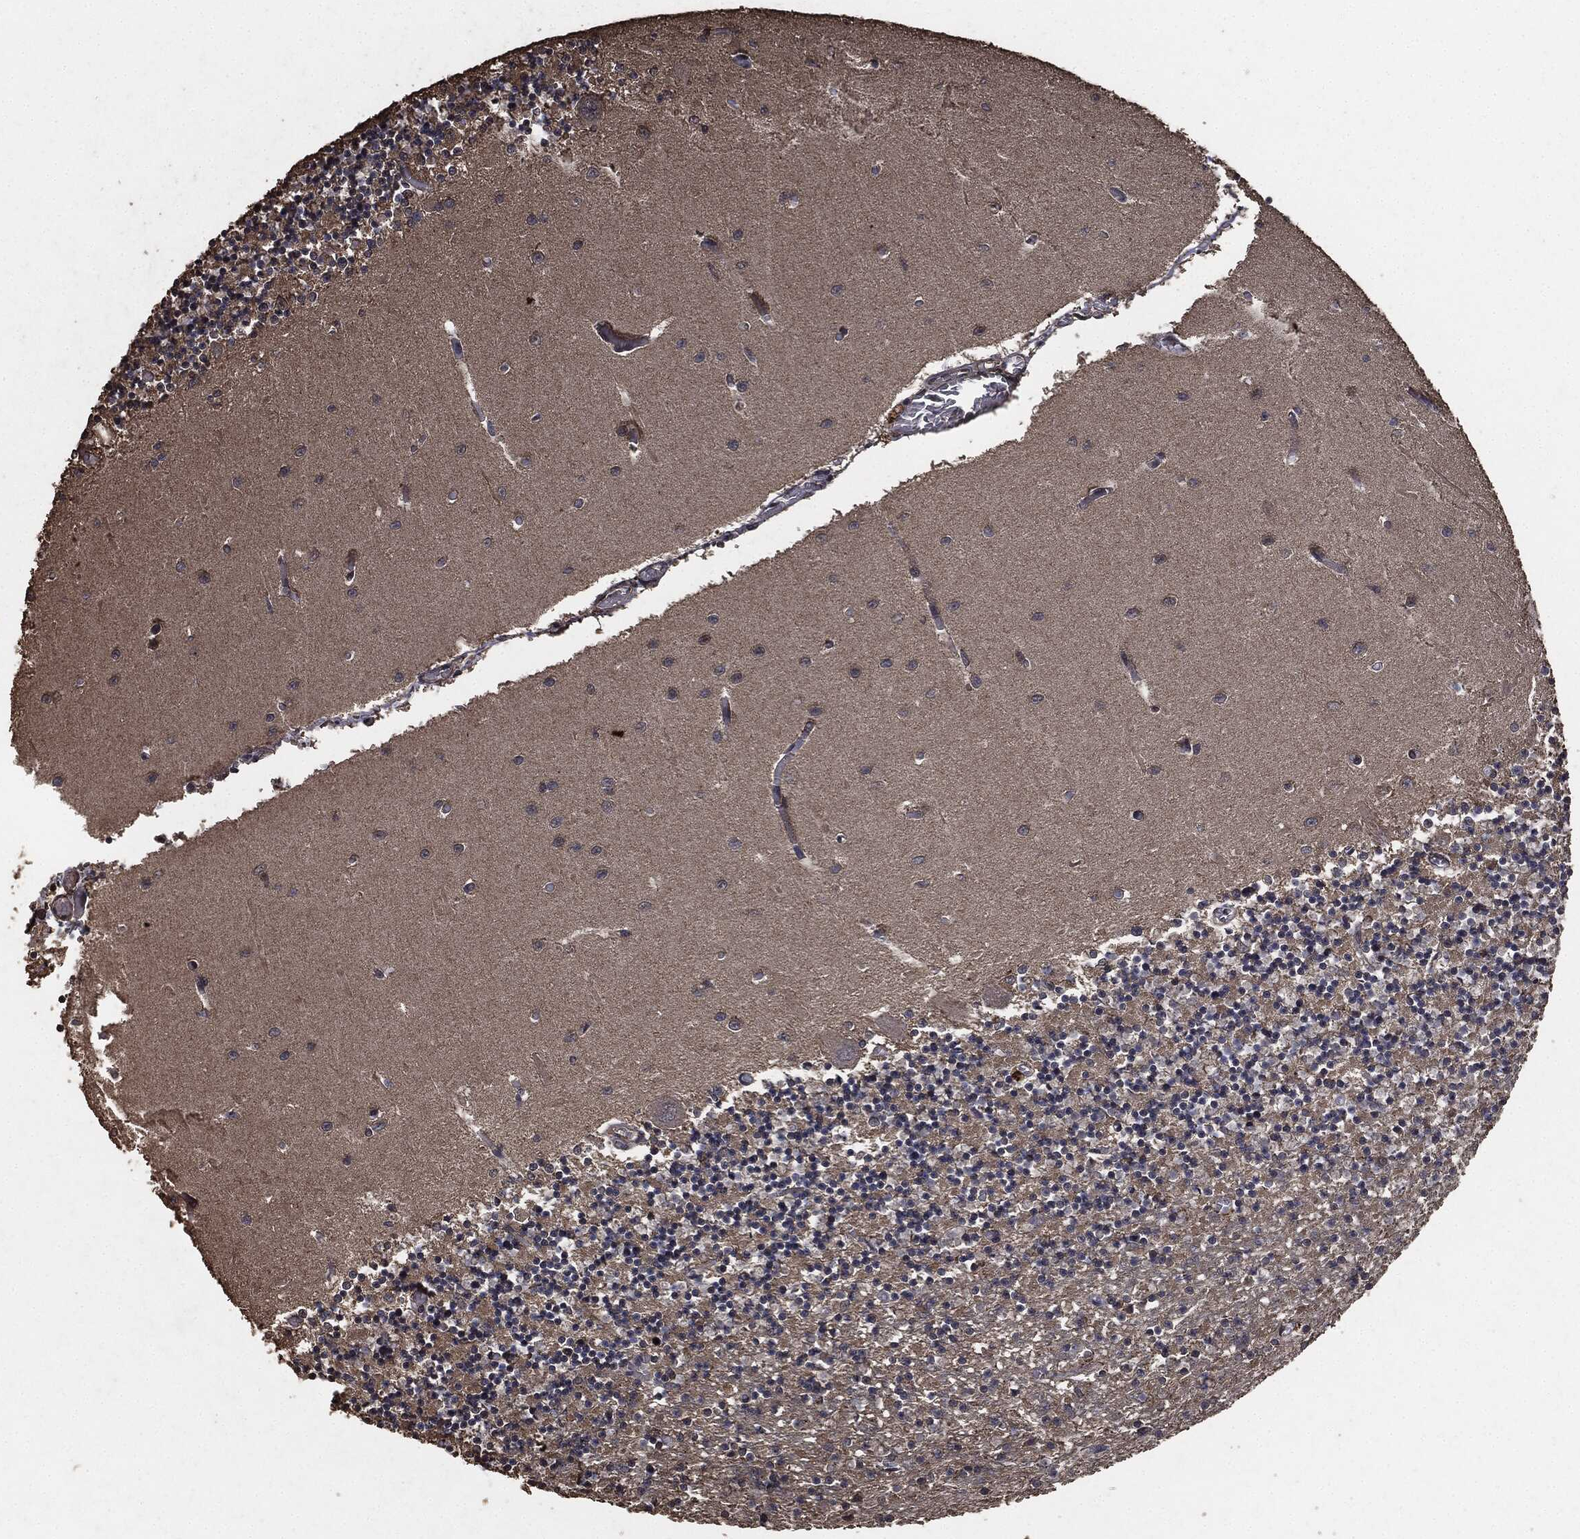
{"staining": {"intensity": "negative", "quantity": "none", "location": "none"}, "tissue": "cerebellum", "cell_type": "Cells in granular layer", "image_type": "normal", "snomed": [{"axis": "morphology", "description": "Normal tissue, NOS"}, {"axis": "topography", "description": "Cerebellum"}], "caption": "This is an immunohistochemistry (IHC) histopathology image of benign cerebellum. There is no expression in cells in granular layer.", "gene": "AKT1S1", "patient": {"sex": "female", "age": 64}}